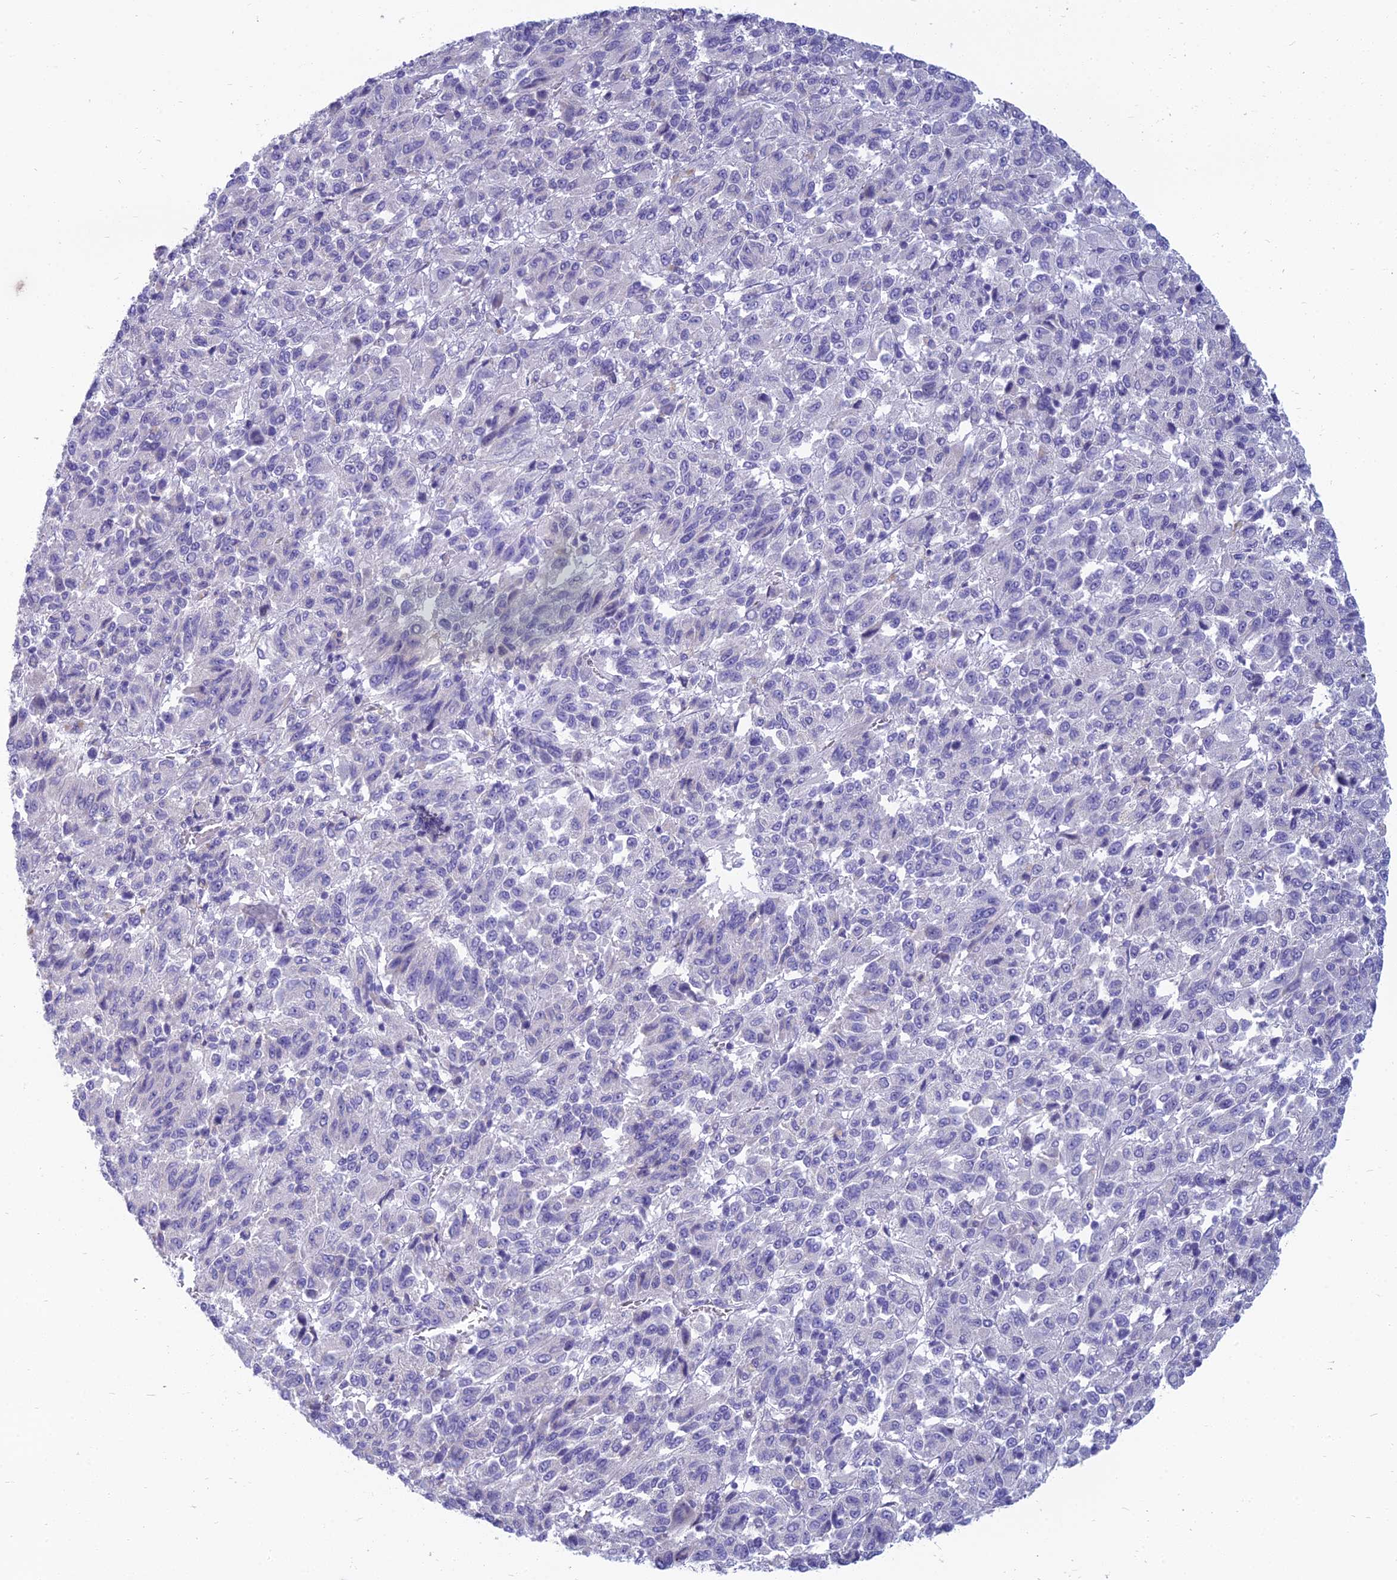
{"staining": {"intensity": "negative", "quantity": "none", "location": "none"}, "tissue": "melanoma", "cell_type": "Tumor cells", "image_type": "cancer", "snomed": [{"axis": "morphology", "description": "Malignant melanoma, Metastatic site"}, {"axis": "topography", "description": "Lung"}], "caption": "Immunohistochemical staining of malignant melanoma (metastatic site) reveals no significant positivity in tumor cells.", "gene": "SPTLC3", "patient": {"sex": "male", "age": 64}}